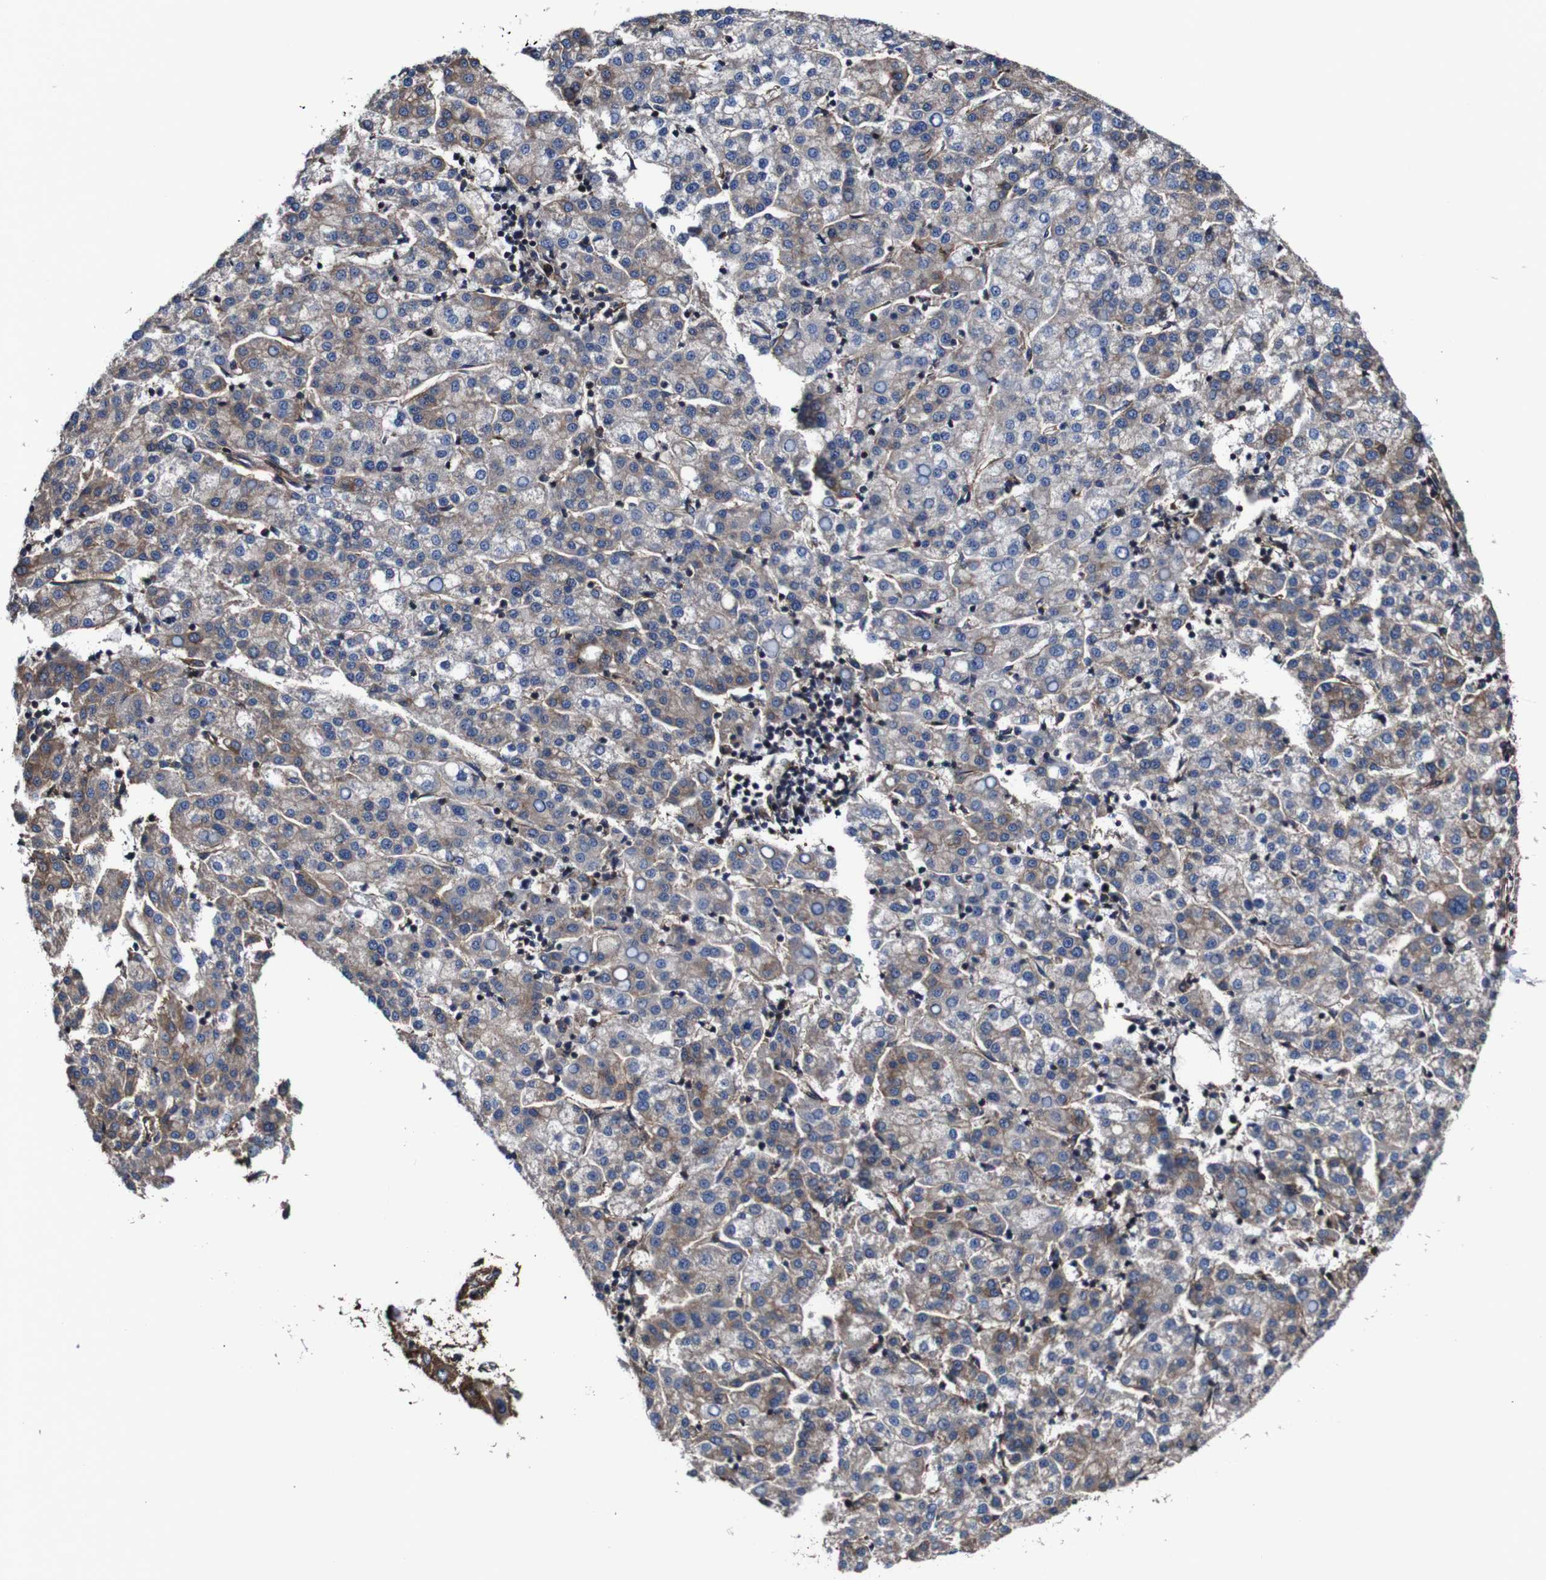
{"staining": {"intensity": "strong", "quantity": "25%-75%", "location": "cytoplasmic/membranous"}, "tissue": "liver cancer", "cell_type": "Tumor cells", "image_type": "cancer", "snomed": [{"axis": "morphology", "description": "Carcinoma, Hepatocellular, NOS"}, {"axis": "topography", "description": "Liver"}], "caption": "Hepatocellular carcinoma (liver) stained with DAB immunohistochemistry (IHC) demonstrates high levels of strong cytoplasmic/membranous expression in about 25%-75% of tumor cells.", "gene": "CSF1R", "patient": {"sex": "female", "age": 58}}